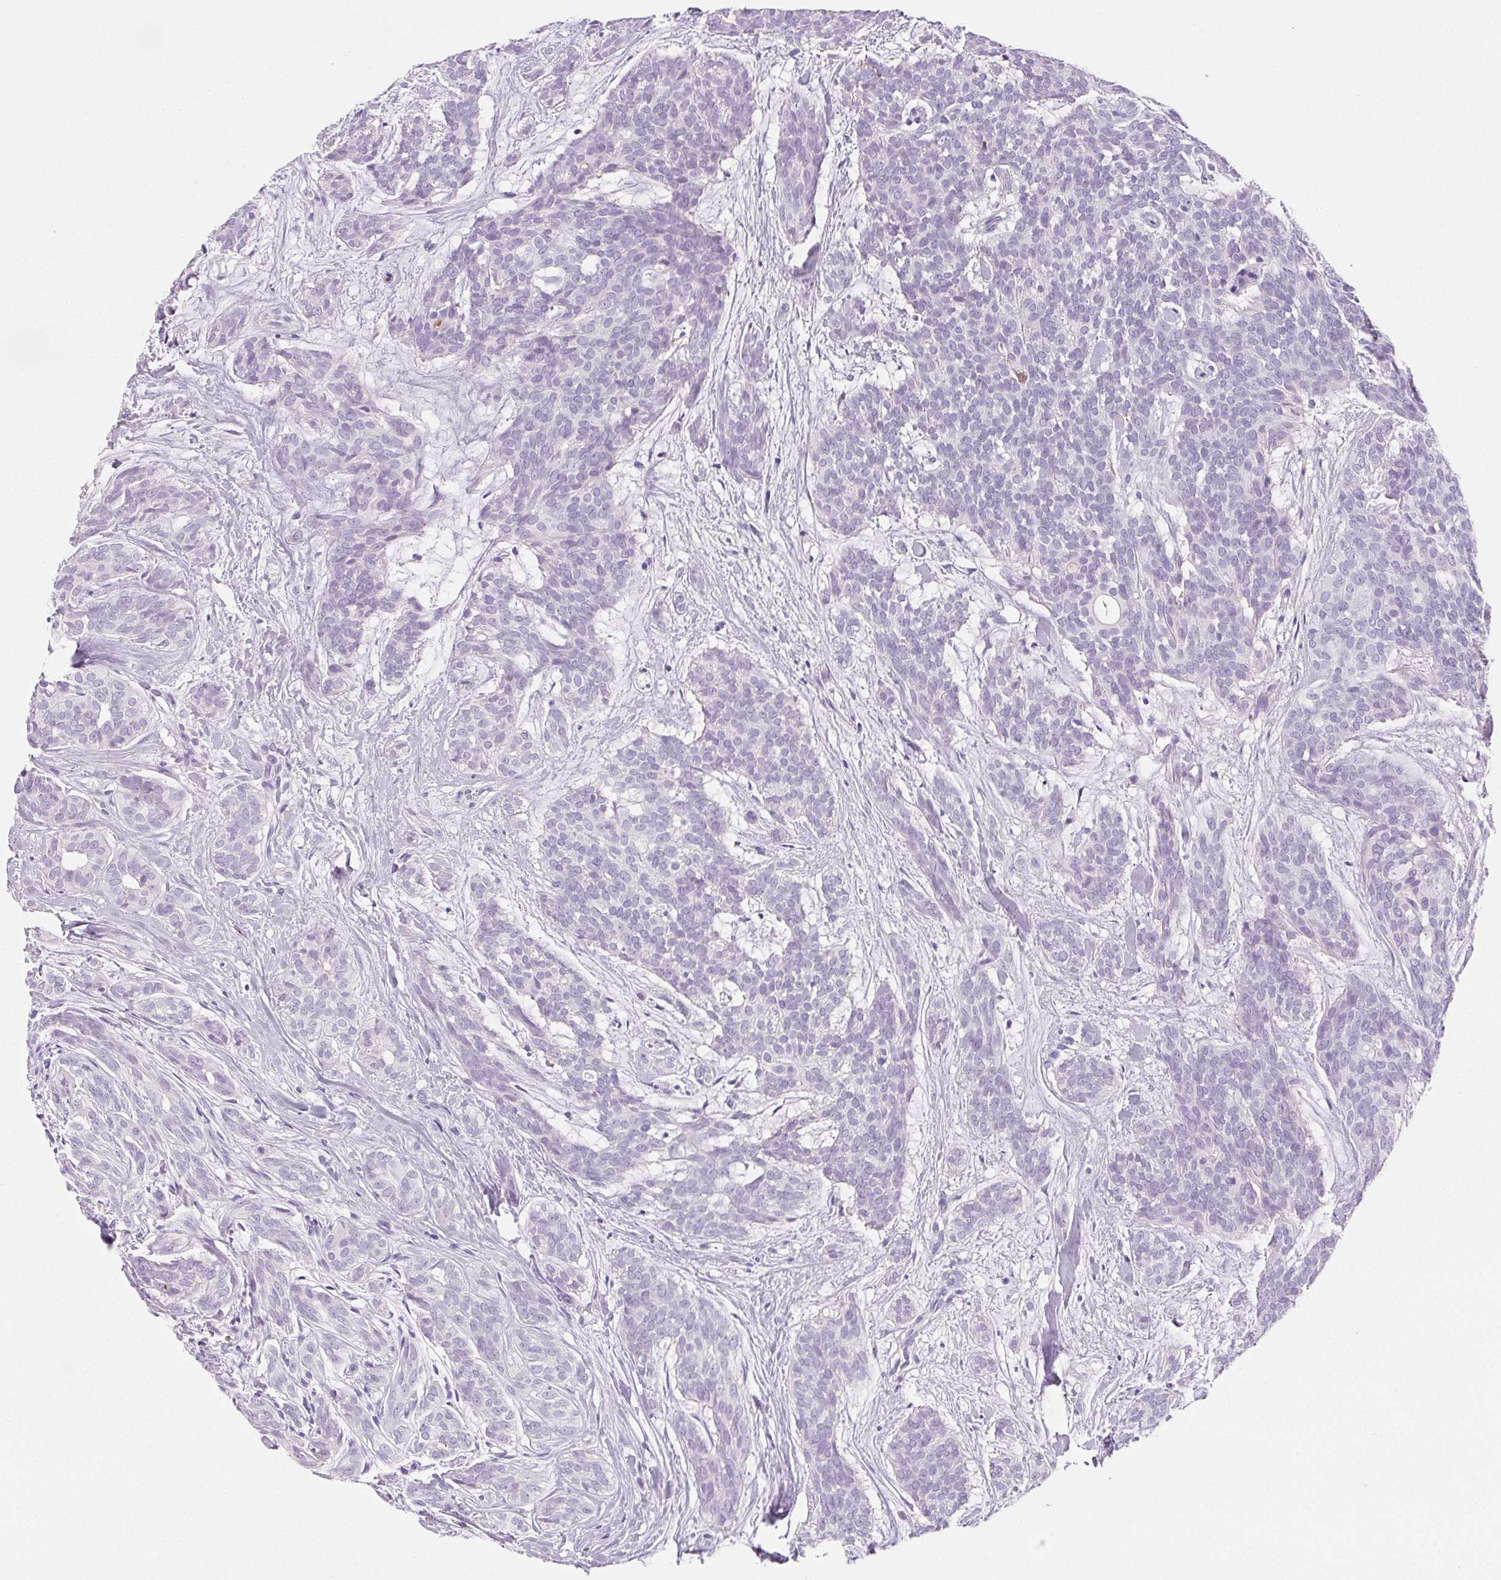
{"staining": {"intensity": "negative", "quantity": "none", "location": "none"}, "tissue": "head and neck cancer", "cell_type": "Tumor cells", "image_type": "cancer", "snomed": [{"axis": "morphology", "description": "Adenocarcinoma, NOS"}, {"axis": "topography", "description": "Head-Neck"}], "caption": "Tumor cells show no significant protein expression in adenocarcinoma (head and neck).", "gene": "VTN", "patient": {"sex": "male", "age": 66}}